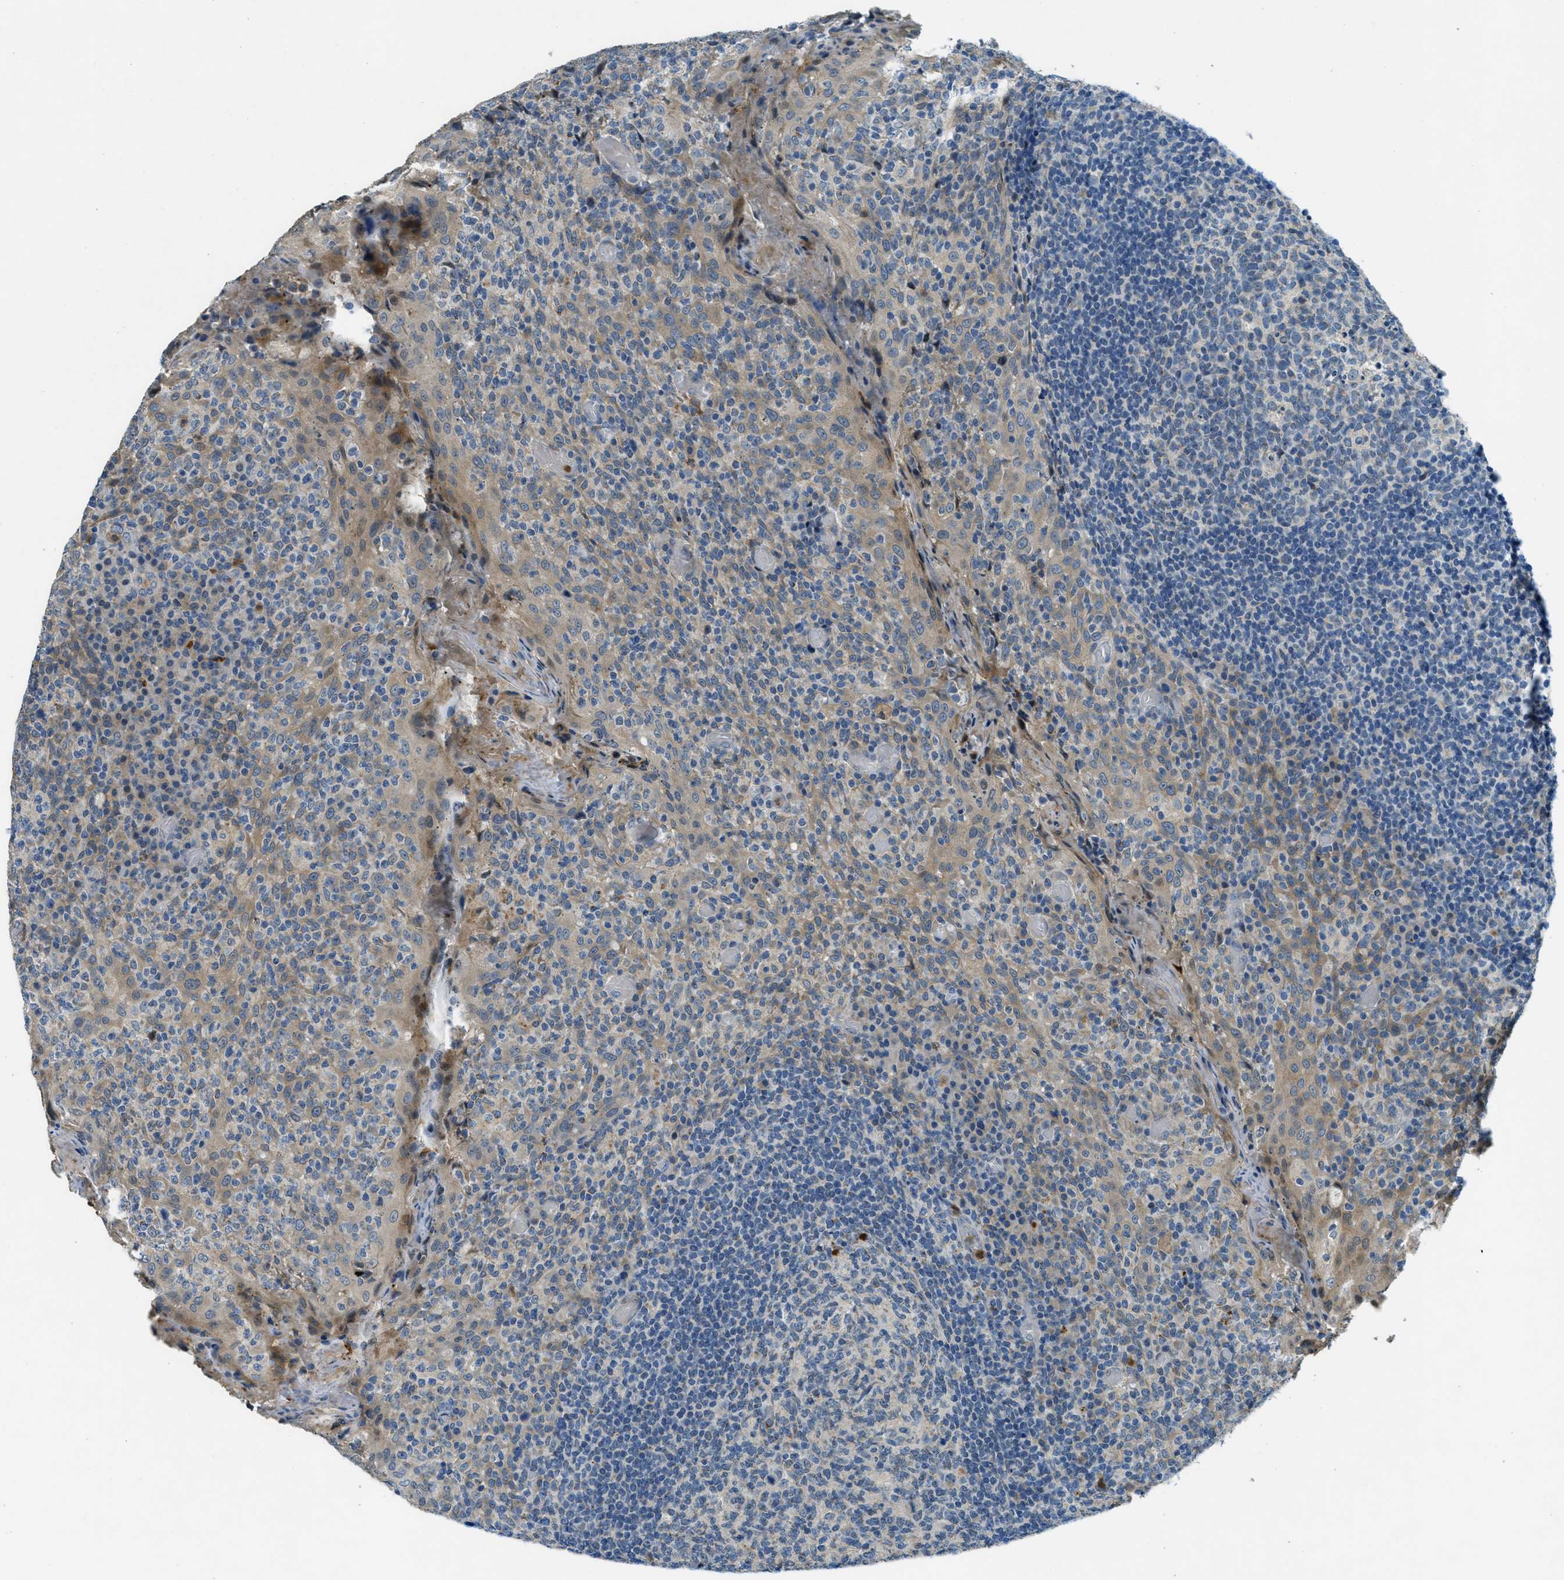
{"staining": {"intensity": "weak", "quantity": "25%-75%", "location": "cytoplasmic/membranous"}, "tissue": "tonsil", "cell_type": "Germinal center cells", "image_type": "normal", "snomed": [{"axis": "morphology", "description": "Normal tissue, NOS"}, {"axis": "topography", "description": "Tonsil"}], "caption": "Tonsil stained with a brown dye demonstrates weak cytoplasmic/membranous positive expression in about 25%-75% of germinal center cells.", "gene": "SNX14", "patient": {"sex": "female", "age": 19}}